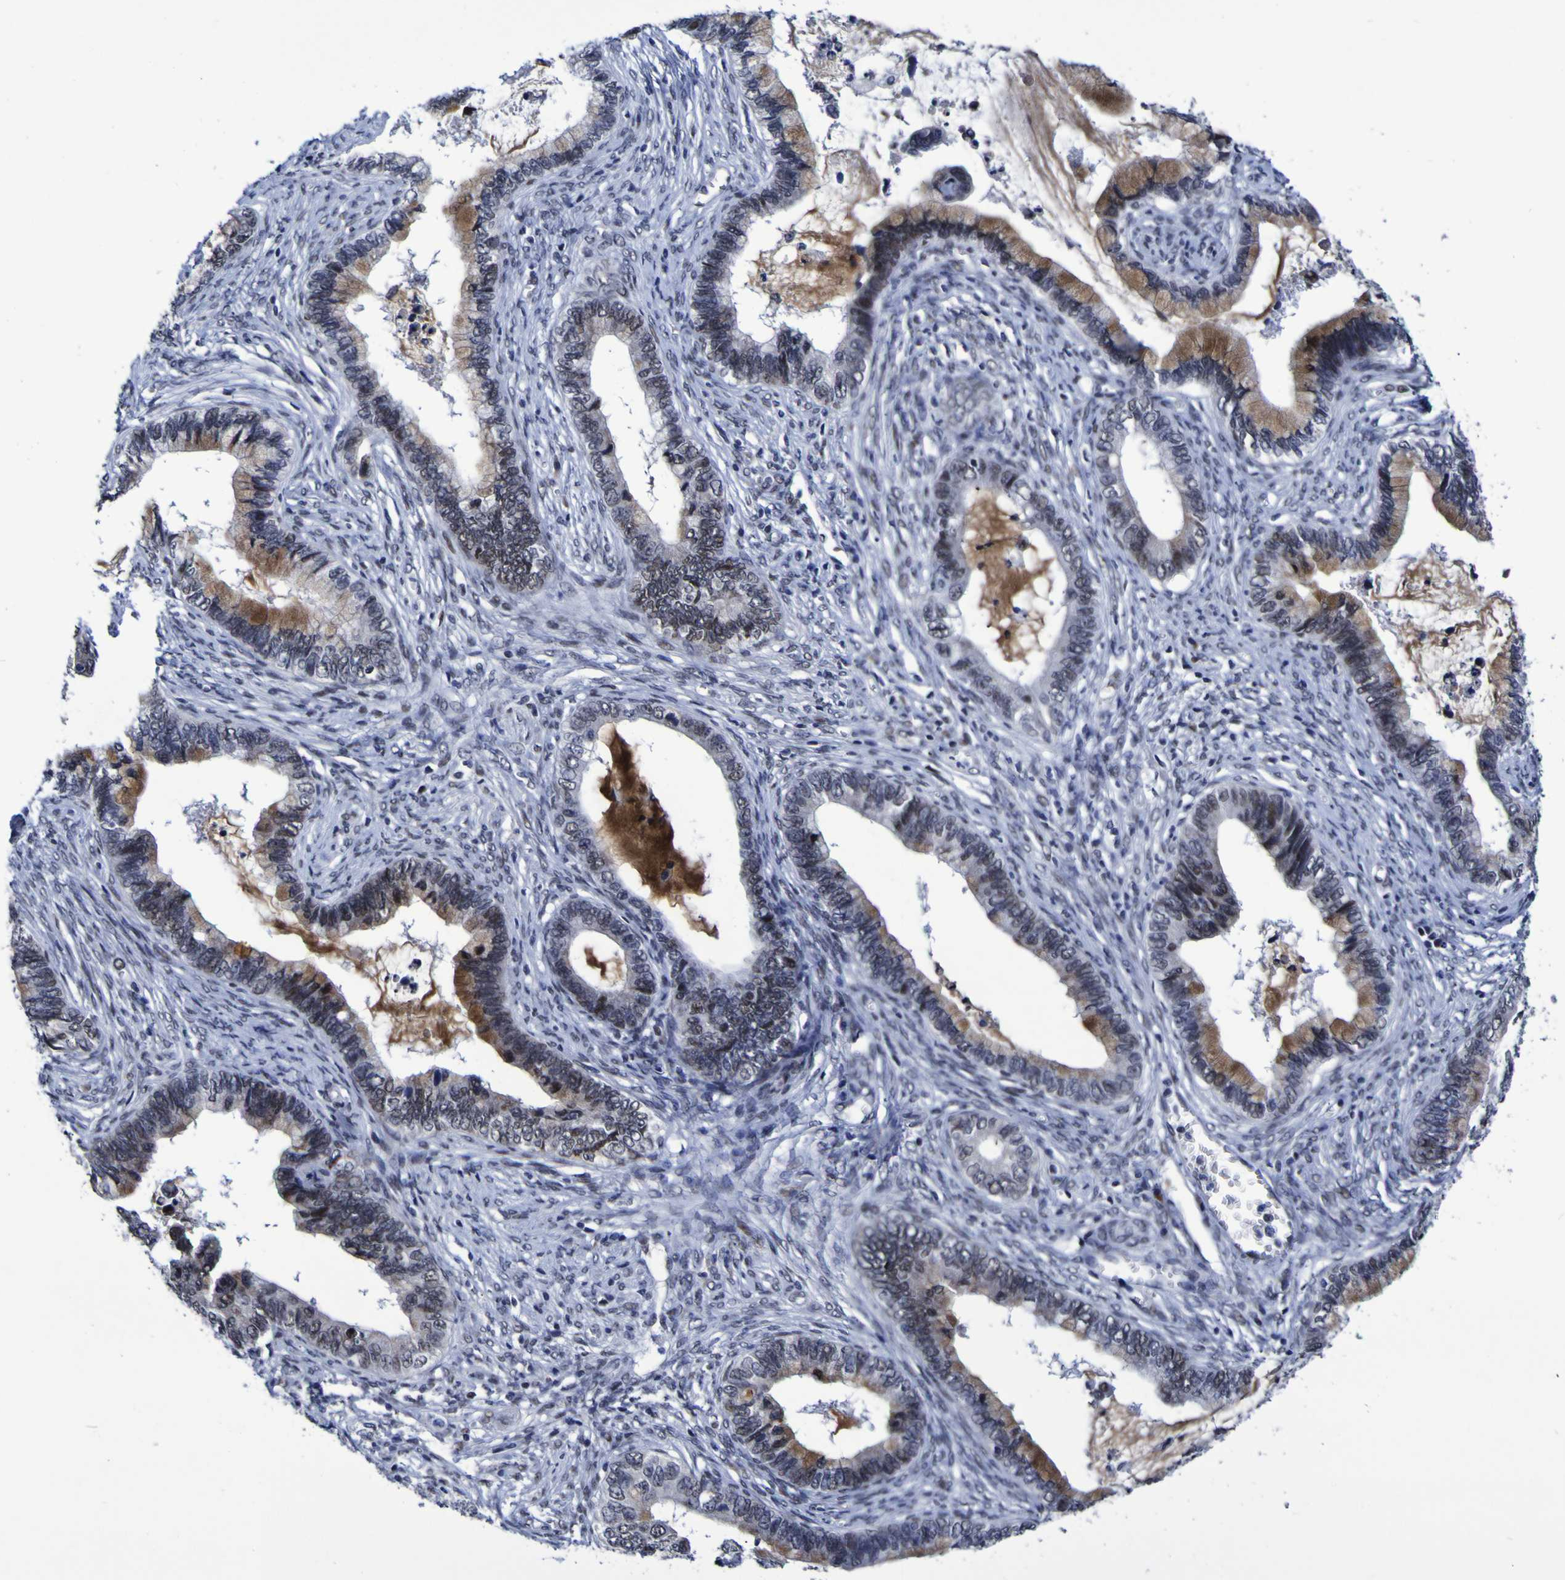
{"staining": {"intensity": "moderate", "quantity": ">75%", "location": "cytoplasmic/membranous,nuclear"}, "tissue": "cervical cancer", "cell_type": "Tumor cells", "image_type": "cancer", "snomed": [{"axis": "morphology", "description": "Adenocarcinoma, NOS"}, {"axis": "topography", "description": "Cervix"}], "caption": "Immunohistochemical staining of cervical cancer demonstrates medium levels of moderate cytoplasmic/membranous and nuclear protein expression in approximately >75% of tumor cells.", "gene": "MBD3", "patient": {"sex": "female", "age": 44}}